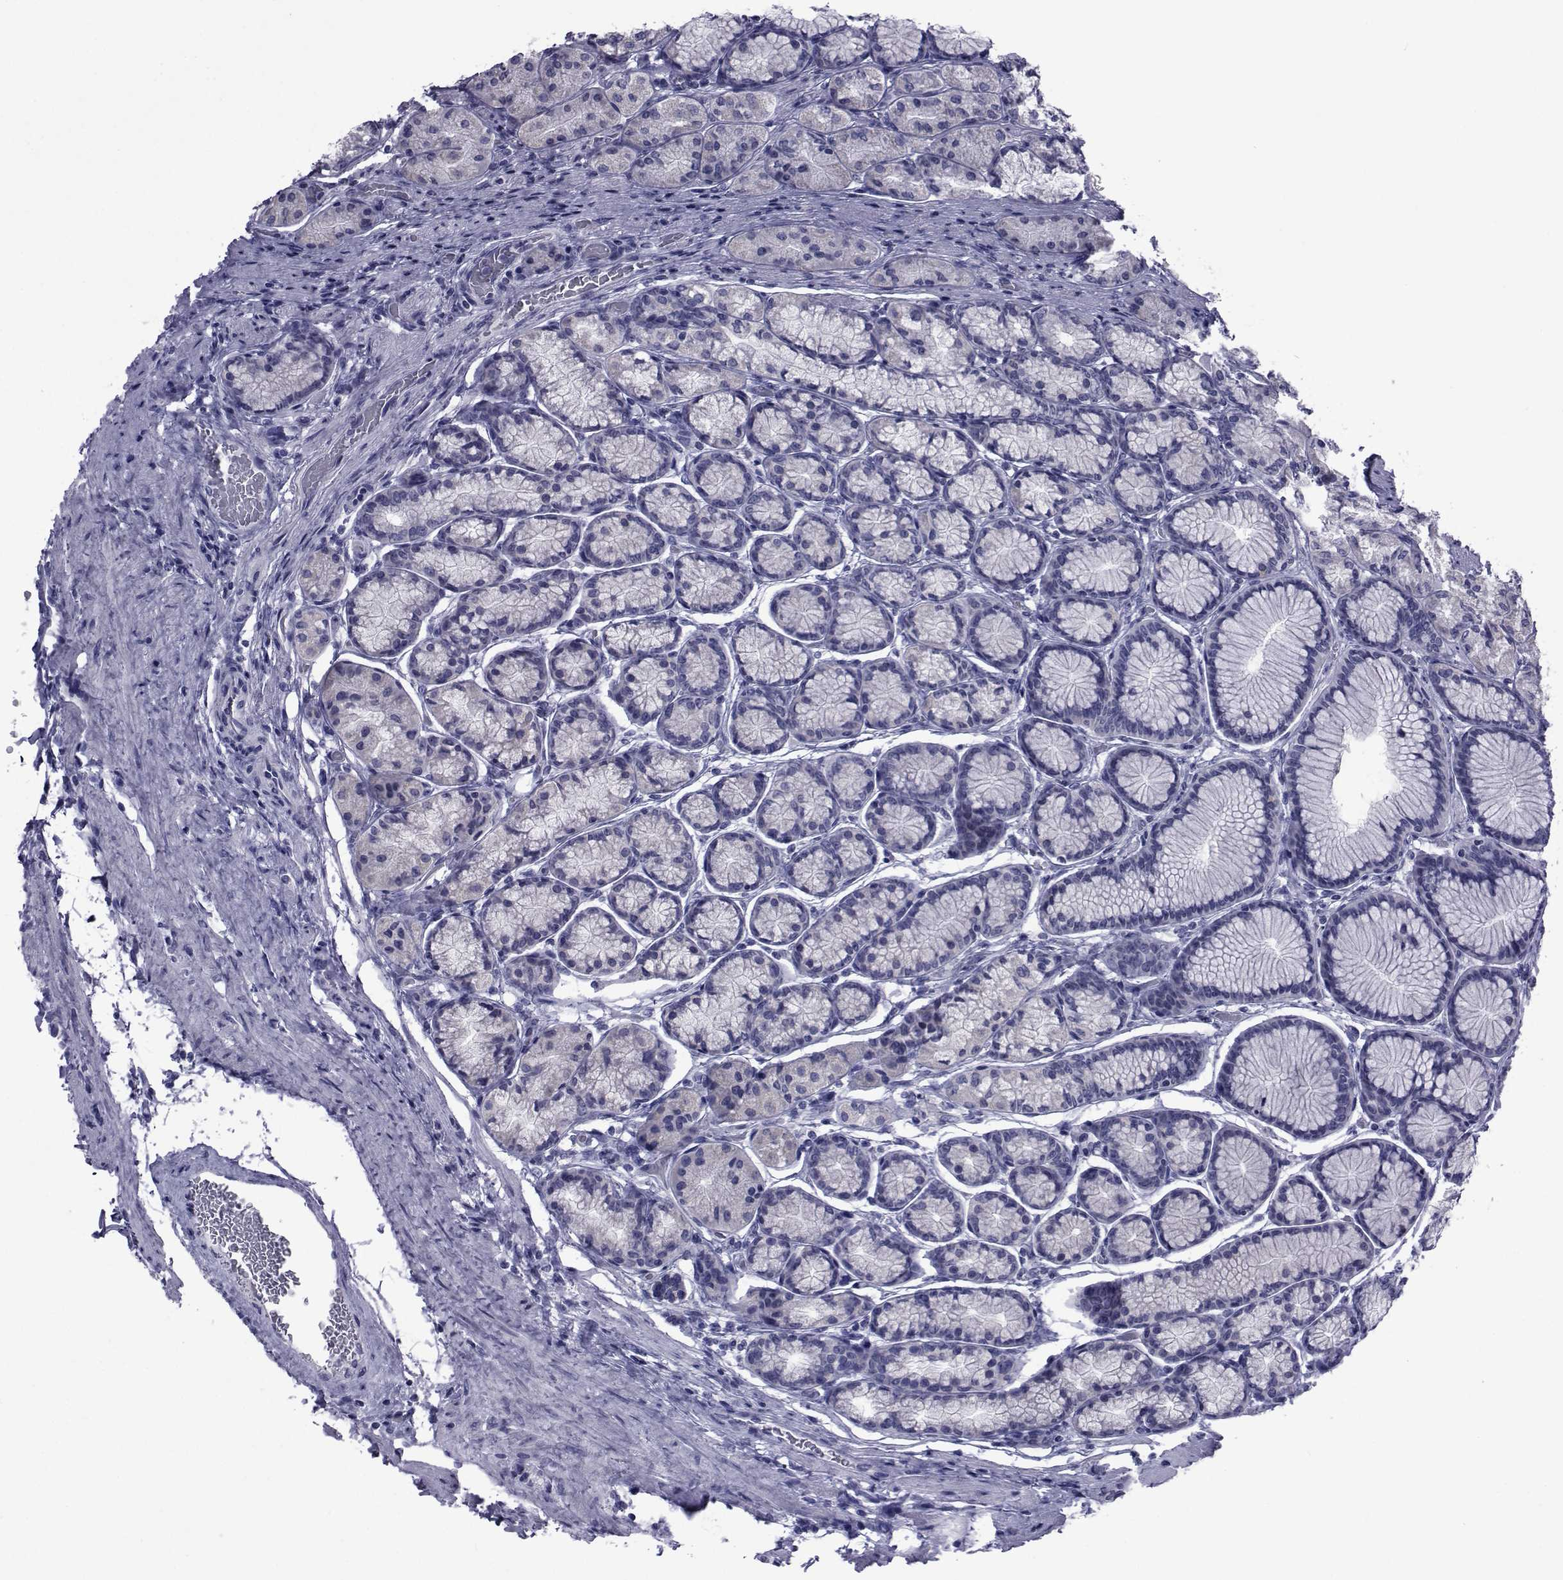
{"staining": {"intensity": "negative", "quantity": "none", "location": "none"}, "tissue": "stomach", "cell_type": "Glandular cells", "image_type": "normal", "snomed": [{"axis": "morphology", "description": "Normal tissue, NOS"}, {"axis": "morphology", "description": "Adenocarcinoma, NOS"}, {"axis": "morphology", "description": "Adenocarcinoma, High grade"}, {"axis": "topography", "description": "Stomach, upper"}, {"axis": "topography", "description": "Stomach"}], "caption": "This photomicrograph is of normal stomach stained with immunohistochemistry to label a protein in brown with the nuclei are counter-stained blue. There is no positivity in glandular cells. (DAB IHC, high magnification).", "gene": "GKAP1", "patient": {"sex": "female", "age": 65}}